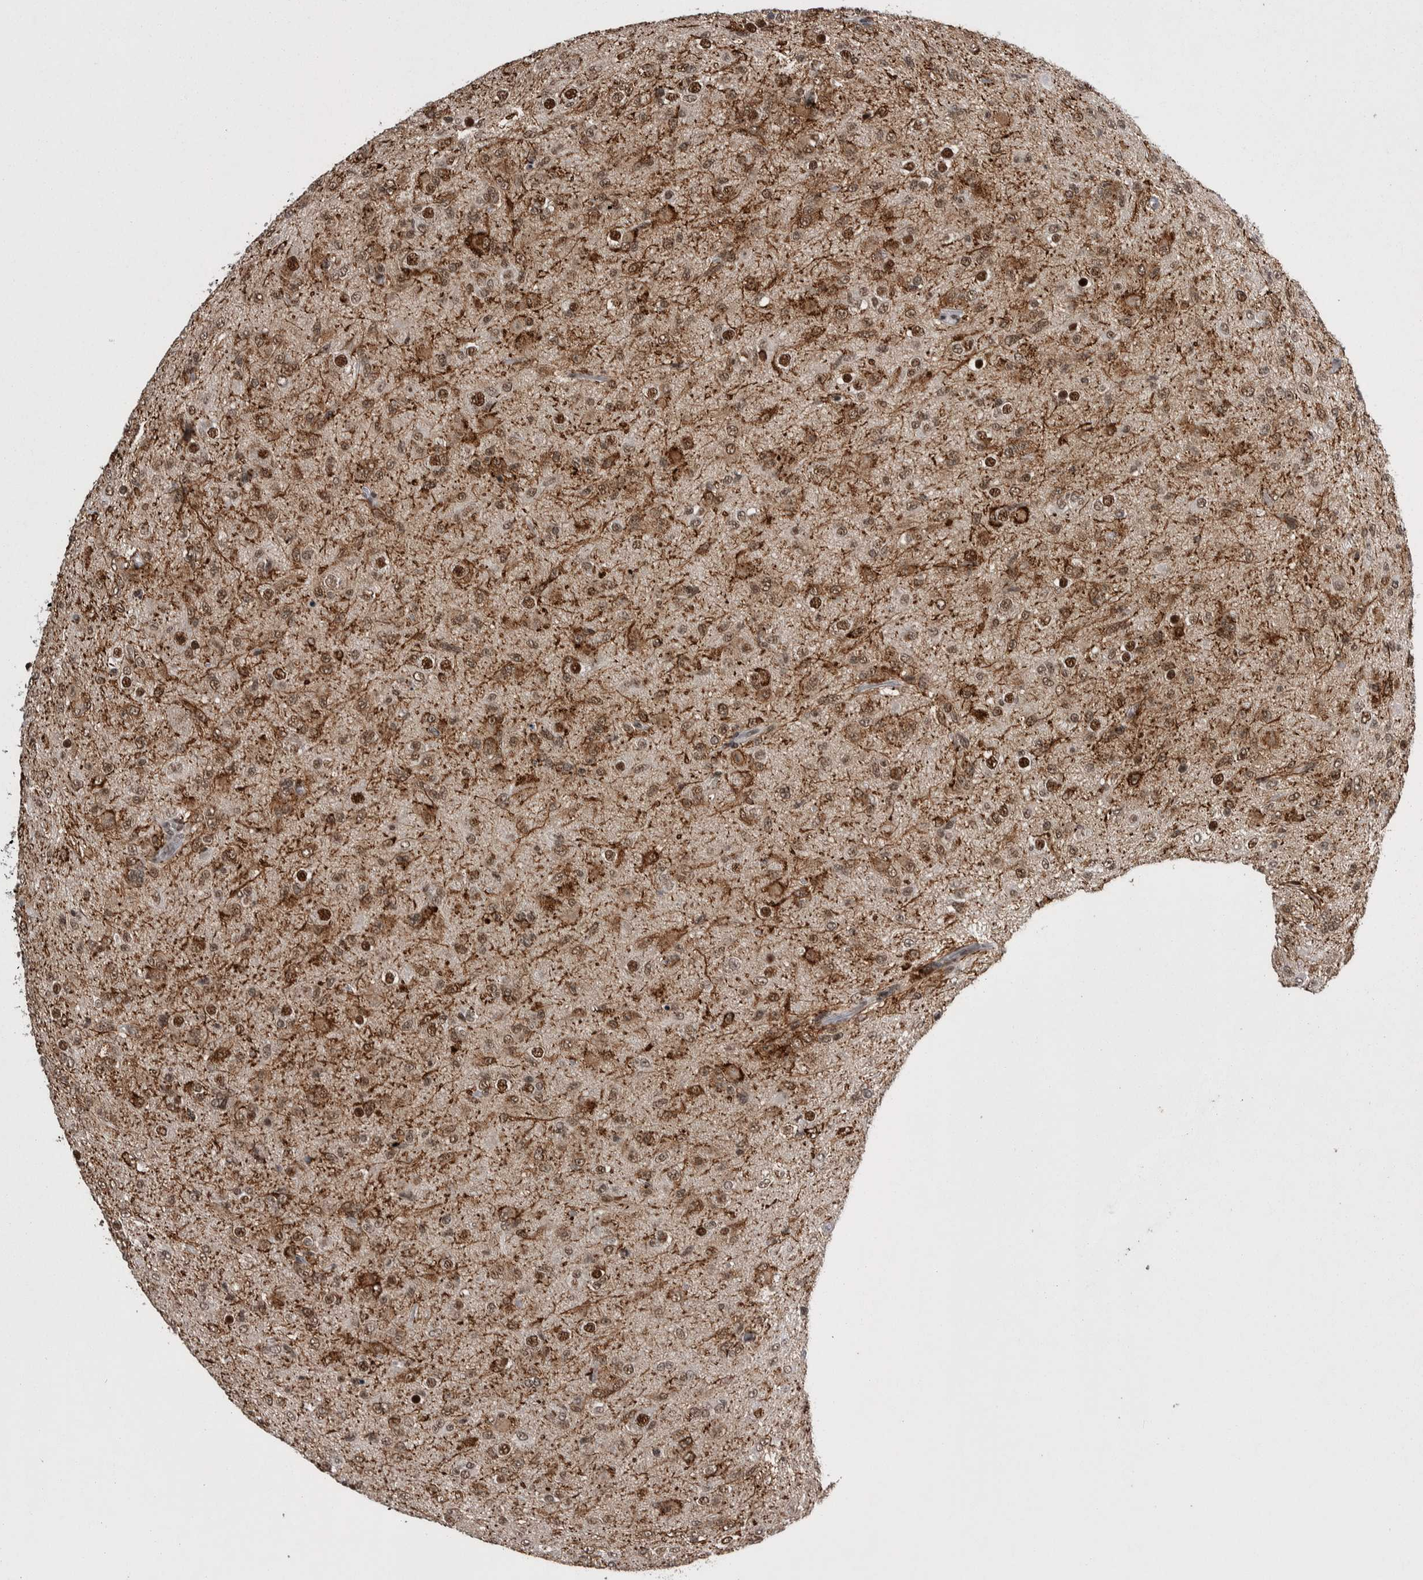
{"staining": {"intensity": "moderate", "quantity": ">75%", "location": "nuclear"}, "tissue": "glioma", "cell_type": "Tumor cells", "image_type": "cancer", "snomed": [{"axis": "morphology", "description": "Glioma, malignant, Low grade"}, {"axis": "topography", "description": "Brain"}], "caption": "Glioma stained with DAB (3,3'-diaminobenzidine) IHC shows medium levels of moderate nuclear expression in approximately >75% of tumor cells. (brown staining indicates protein expression, while blue staining denotes nuclei).", "gene": "DMTF1", "patient": {"sex": "male", "age": 65}}